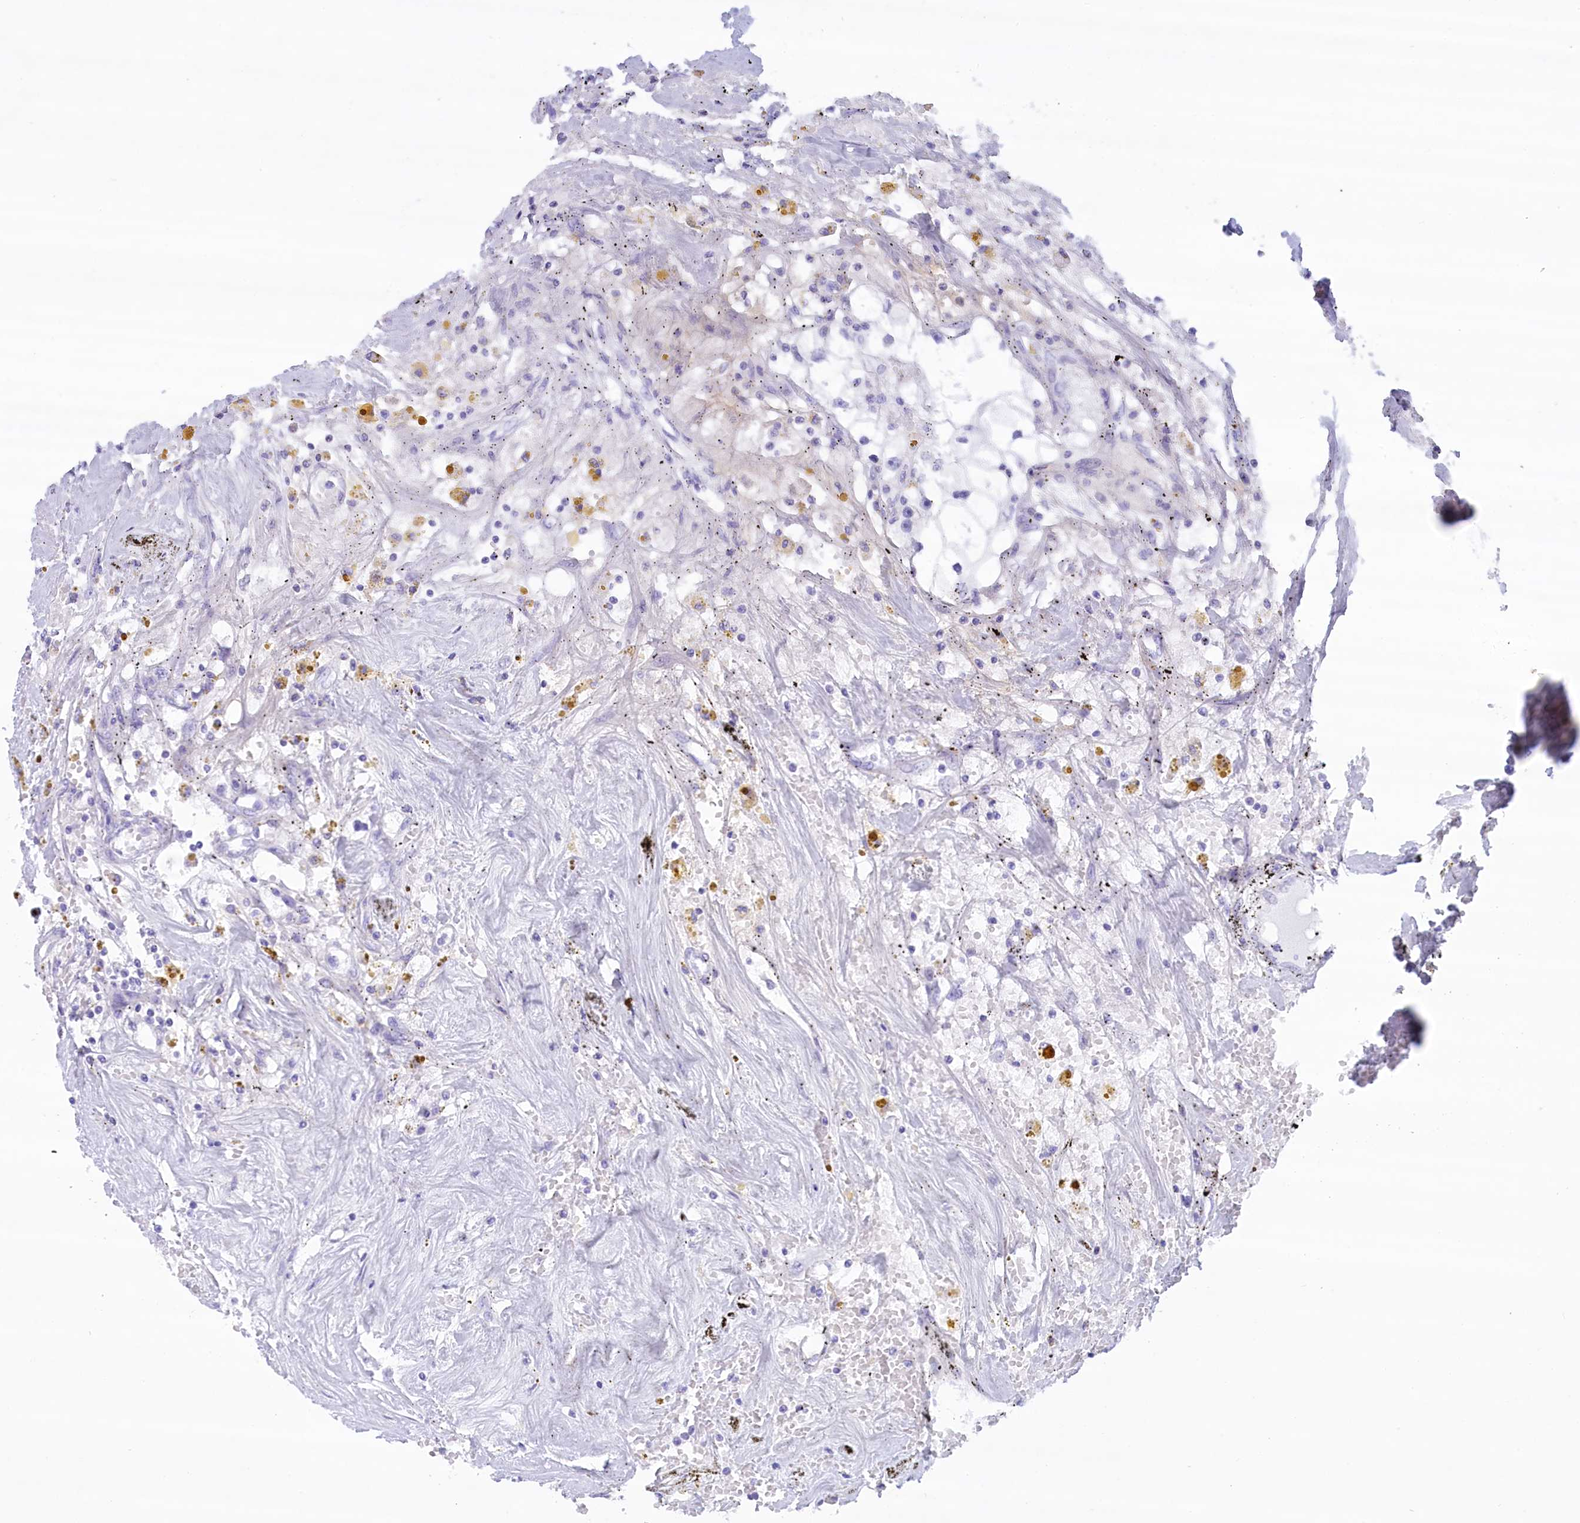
{"staining": {"intensity": "negative", "quantity": "none", "location": "none"}, "tissue": "renal cancer", "cell_type": "Tumor cells", "image_type": "cancer", "snomed": [{"axis": "morphology", "description": "Adenocarcinoma, NOS"}, {"axis": "topography", "description": "Kidney"}], "caption": "This is an immunohistochemistry (IHC) micrograph of human renal cancer. There is no expression in tumor cells.", "gene": "MPV17L2", "patient": {"sex": "male", "age": 56}}